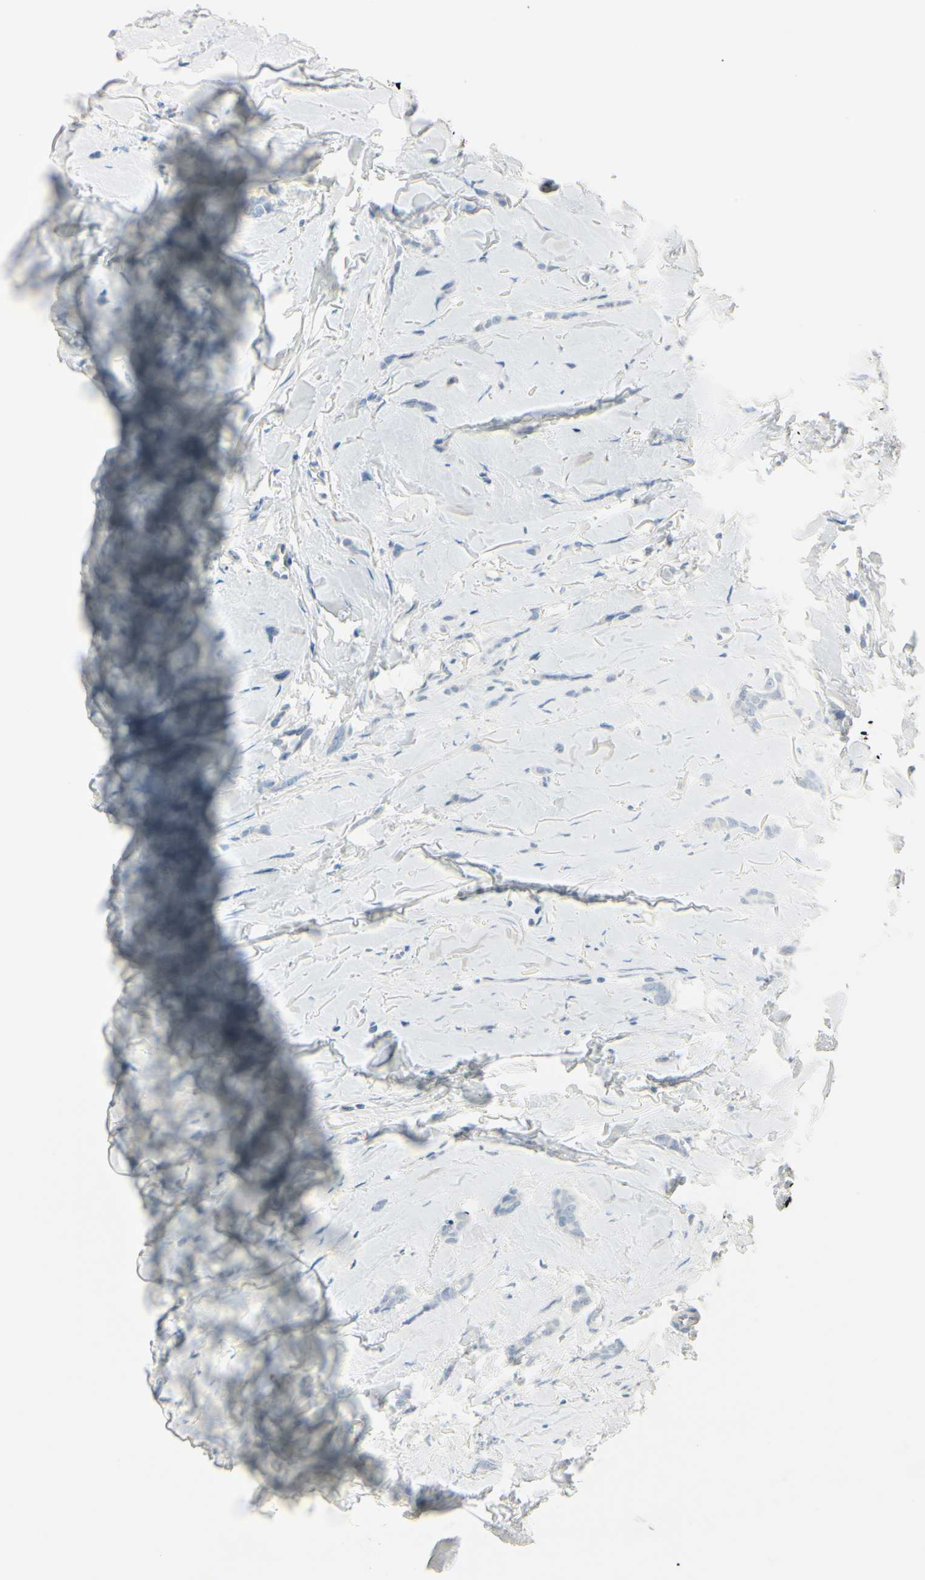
{"staining": {"intensity": "negative", "quantity": "none", "location": "none"}, "tissue": "breast cancer", "cell_type": "Tumor cells", "image_type": "cancer", "snomed": [{"axis": "morphology", "description": "Lobular carcinoma"}, {"axis": "topography", "description": "Skin"}, {"axis": "topography", "description": "Breast"}], "caption": "Immunohistochemistry histopathology image of neoplastic tissue: human breast cancer (lobular carcinoma) stained with DAB (3,3'-diaminobenzidine) displays no significant protein expression in tumor cells. (Immunohistochemistry, brightfield microscopy, high magnification).", "gene": "ASB9", "patient": {"sex": "female", "age": 46}}